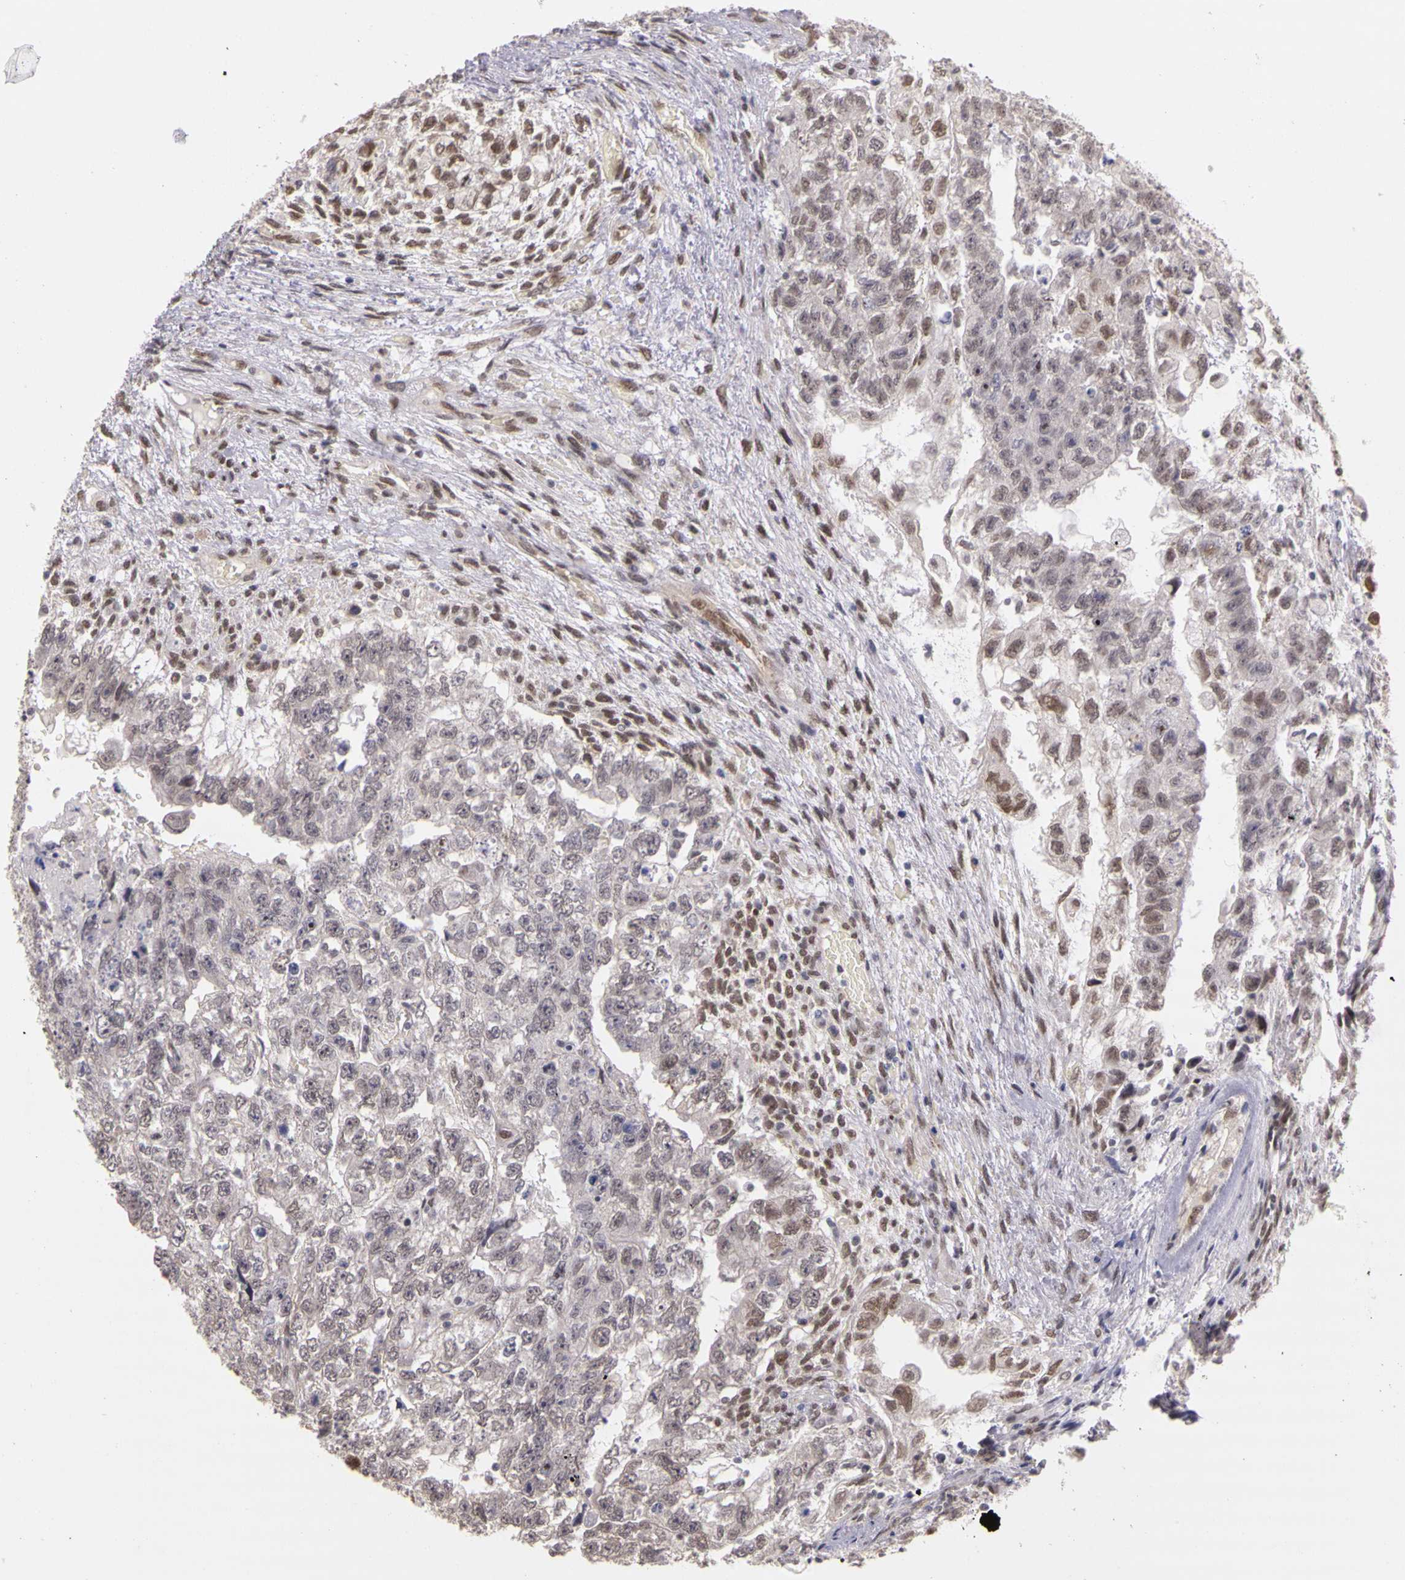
{"staining": {"intensity": "weak", "quantity": "25%-75%", "location": "nuclear"}, "tissue": "testis cancer", "cell_type": "Tumor cells", "image_type": "cancer", "snomed": [{"axis": "morphology", "description": "Carcinoma, Embryonal, NOS"}, {"axis": "topography", "description": "Testis"}], "caption": "Tumor cells demonstrate low levels of weak nuclear positivity in approximately 25%-75% of cells in testis cancer (embryonal carcinoma).", "gene": "WDR13", "patient": {"sex": "male", "age": 36}}